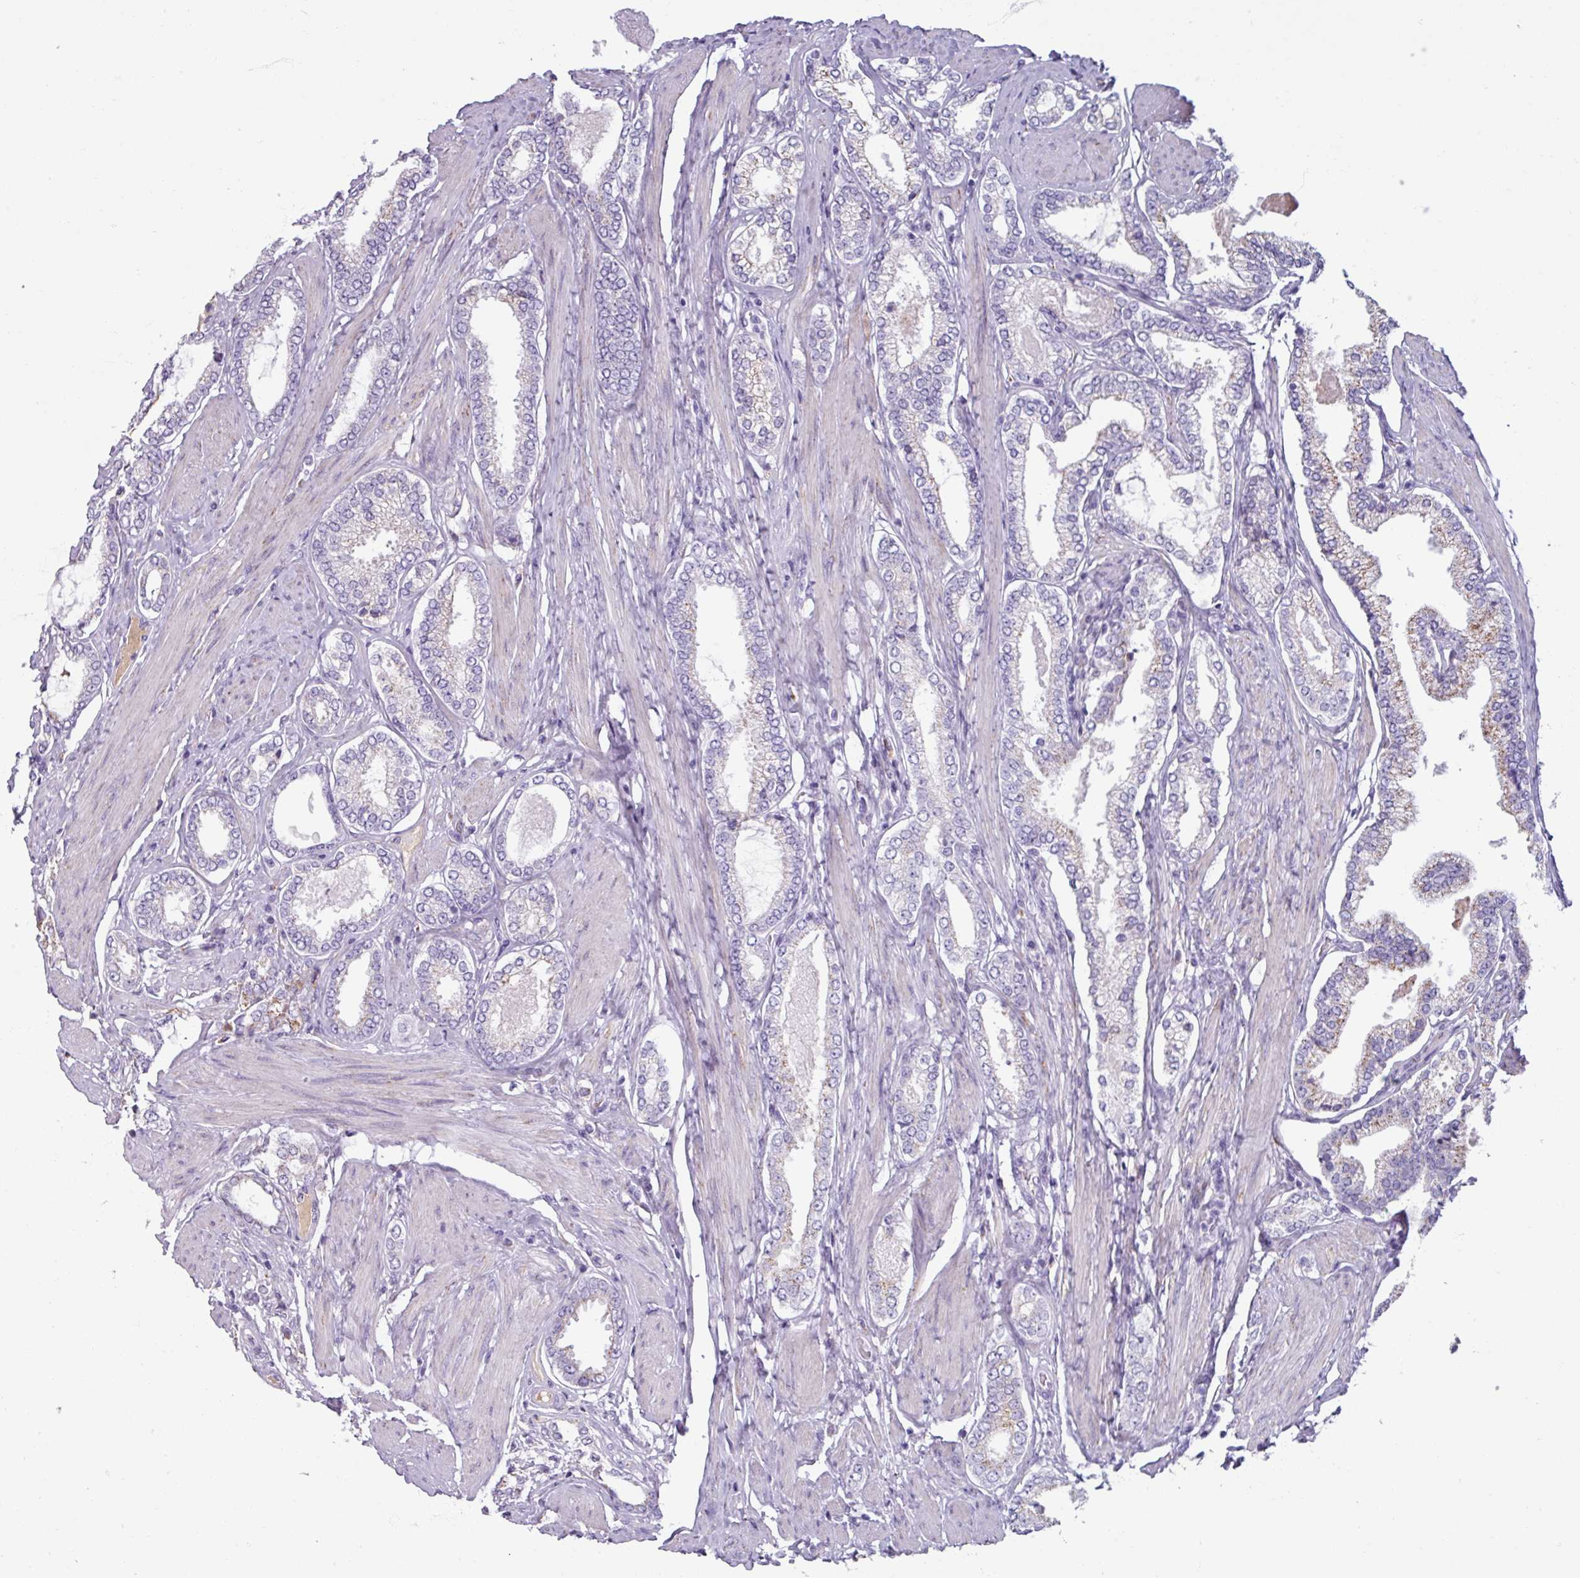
{"staining": {"intensity": "weak", "quantity": "<25%", "location": "cytoplasmic/membranous"}, "tissue": "prostate cancer", "cell_type": "Tumor cells", "image_type": "cancer", "snomed": [{"axis": "morphology", "description": "Adenocarcinoma, High grade"}, {"axis": "topography", "description": "Prostate"}], "caption": "IHC photomicrograph of prostate adenocarcinoma (high-grade) stained for a protein (brown), which displays no staining in tumor cells.", "gene": "SPESP1", "patient": {"sex": "male", "age": 71}}